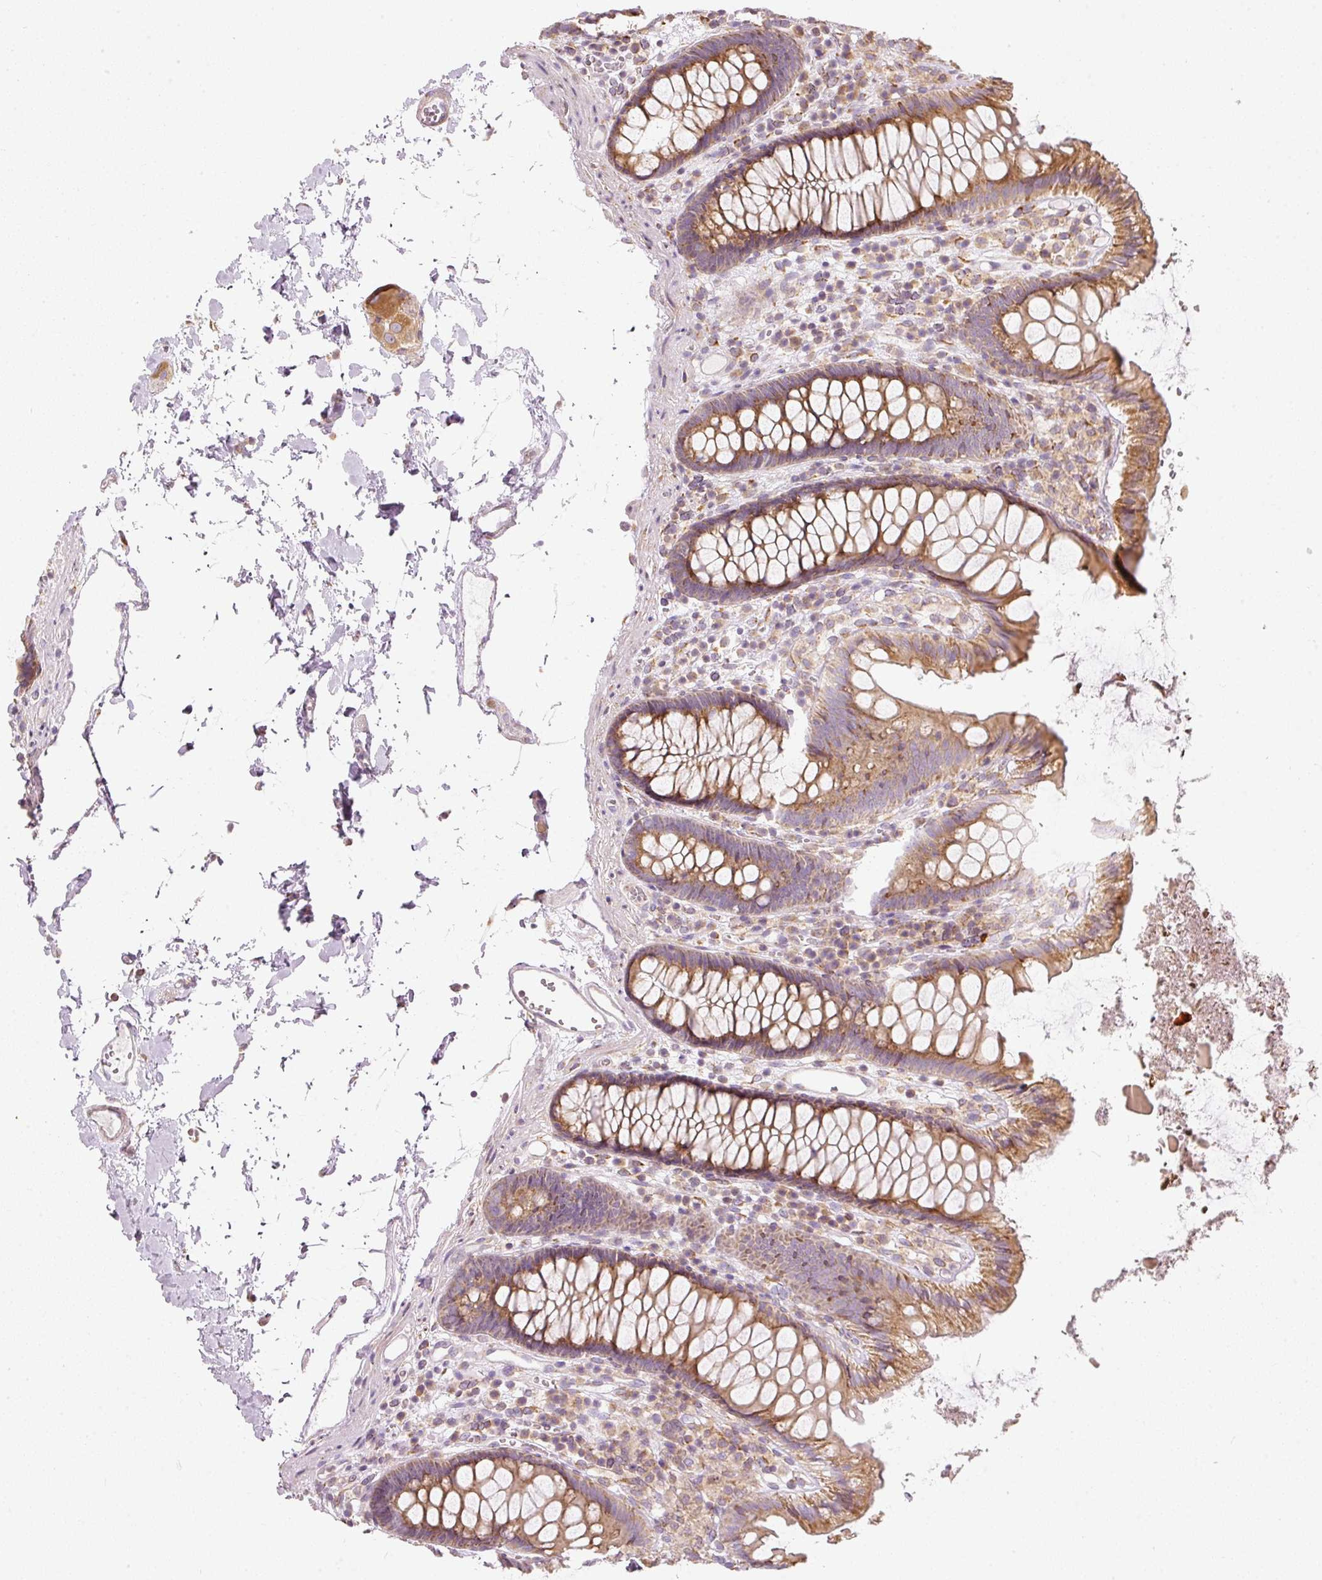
{"staining": {"intensity": "weak", "quantity": "25%-75%", "location": "cytoplasmic/membranous"}, "tissue": "colon", "cell_type": "Endothelial cells", "image_type": "normal", "snomed": [{"axis": "morphology", "description": "Normal tissue, NOS"}, {"axis": "topography", "description": "Colon"}], "caption": "This histopathology image exhibits immunohistochemistry (IHC) staining of normal colon, with low weak cytoplasmic/membranous positivity in about 25%-75% of endothelial cells.", "gene": "SNAPC5", "patient": {"sex": "male", "age": 84}}